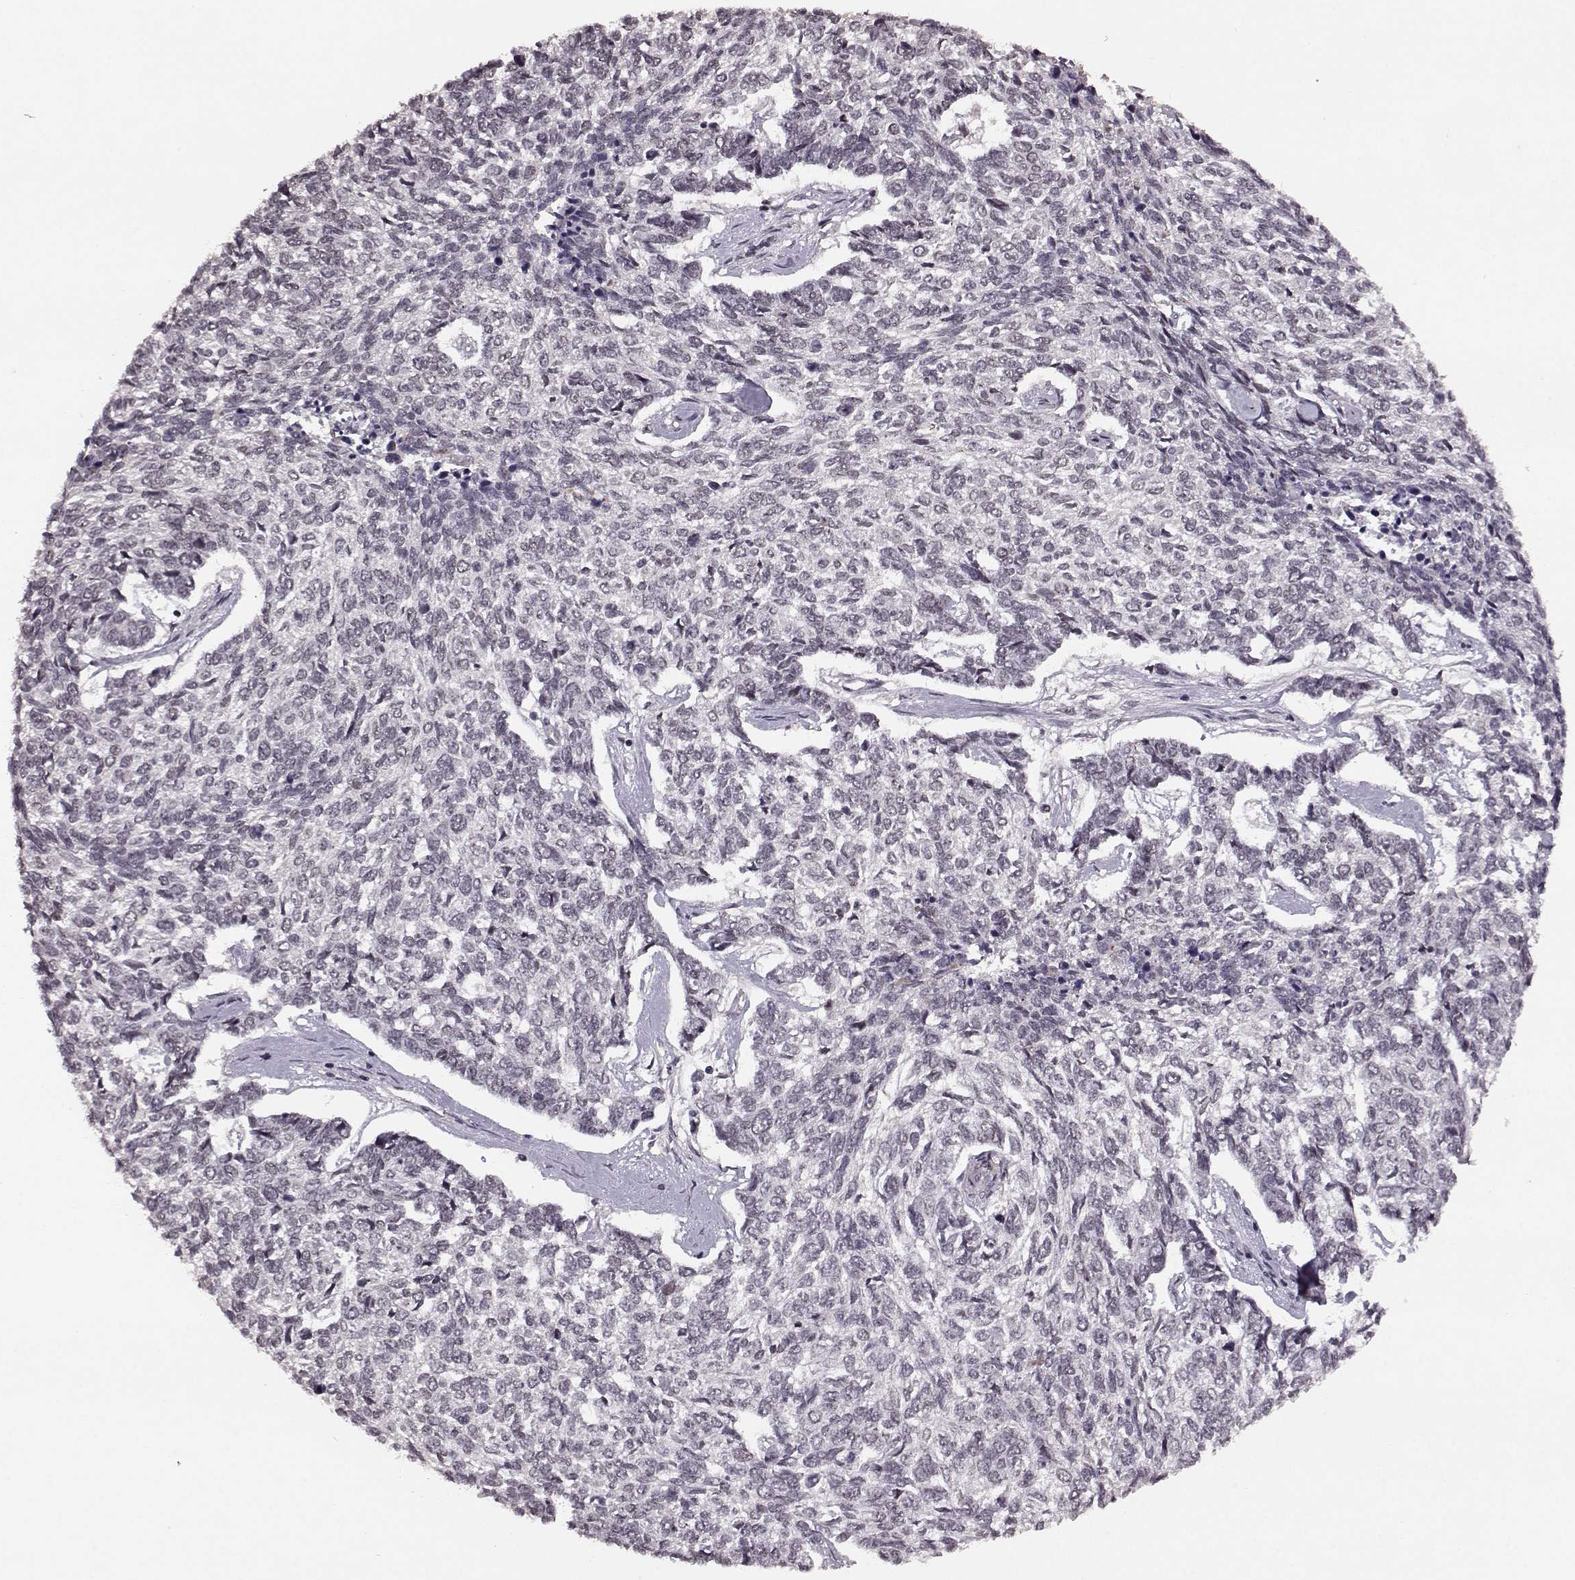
{"staining": {"intensity": "negative", "quantity": "none", "location": "none"}, "tissue": "skin cancer", "cell_type": "Tumor cells", "image_type": "cancer", "snomed": [{"axis": "morphology", "description": "Basal cell carcinoma"}, {"axis": "topography", "description": "Skin"}], "caption": "A histopathology image of skin cancer (basal cell carcinoma) stained for a protein demonstrates no brown staining in tumor cells. Nuclei are stained in blue.", "gene": "RRAGD", "patient": {"sex": "female", "age": 65}}